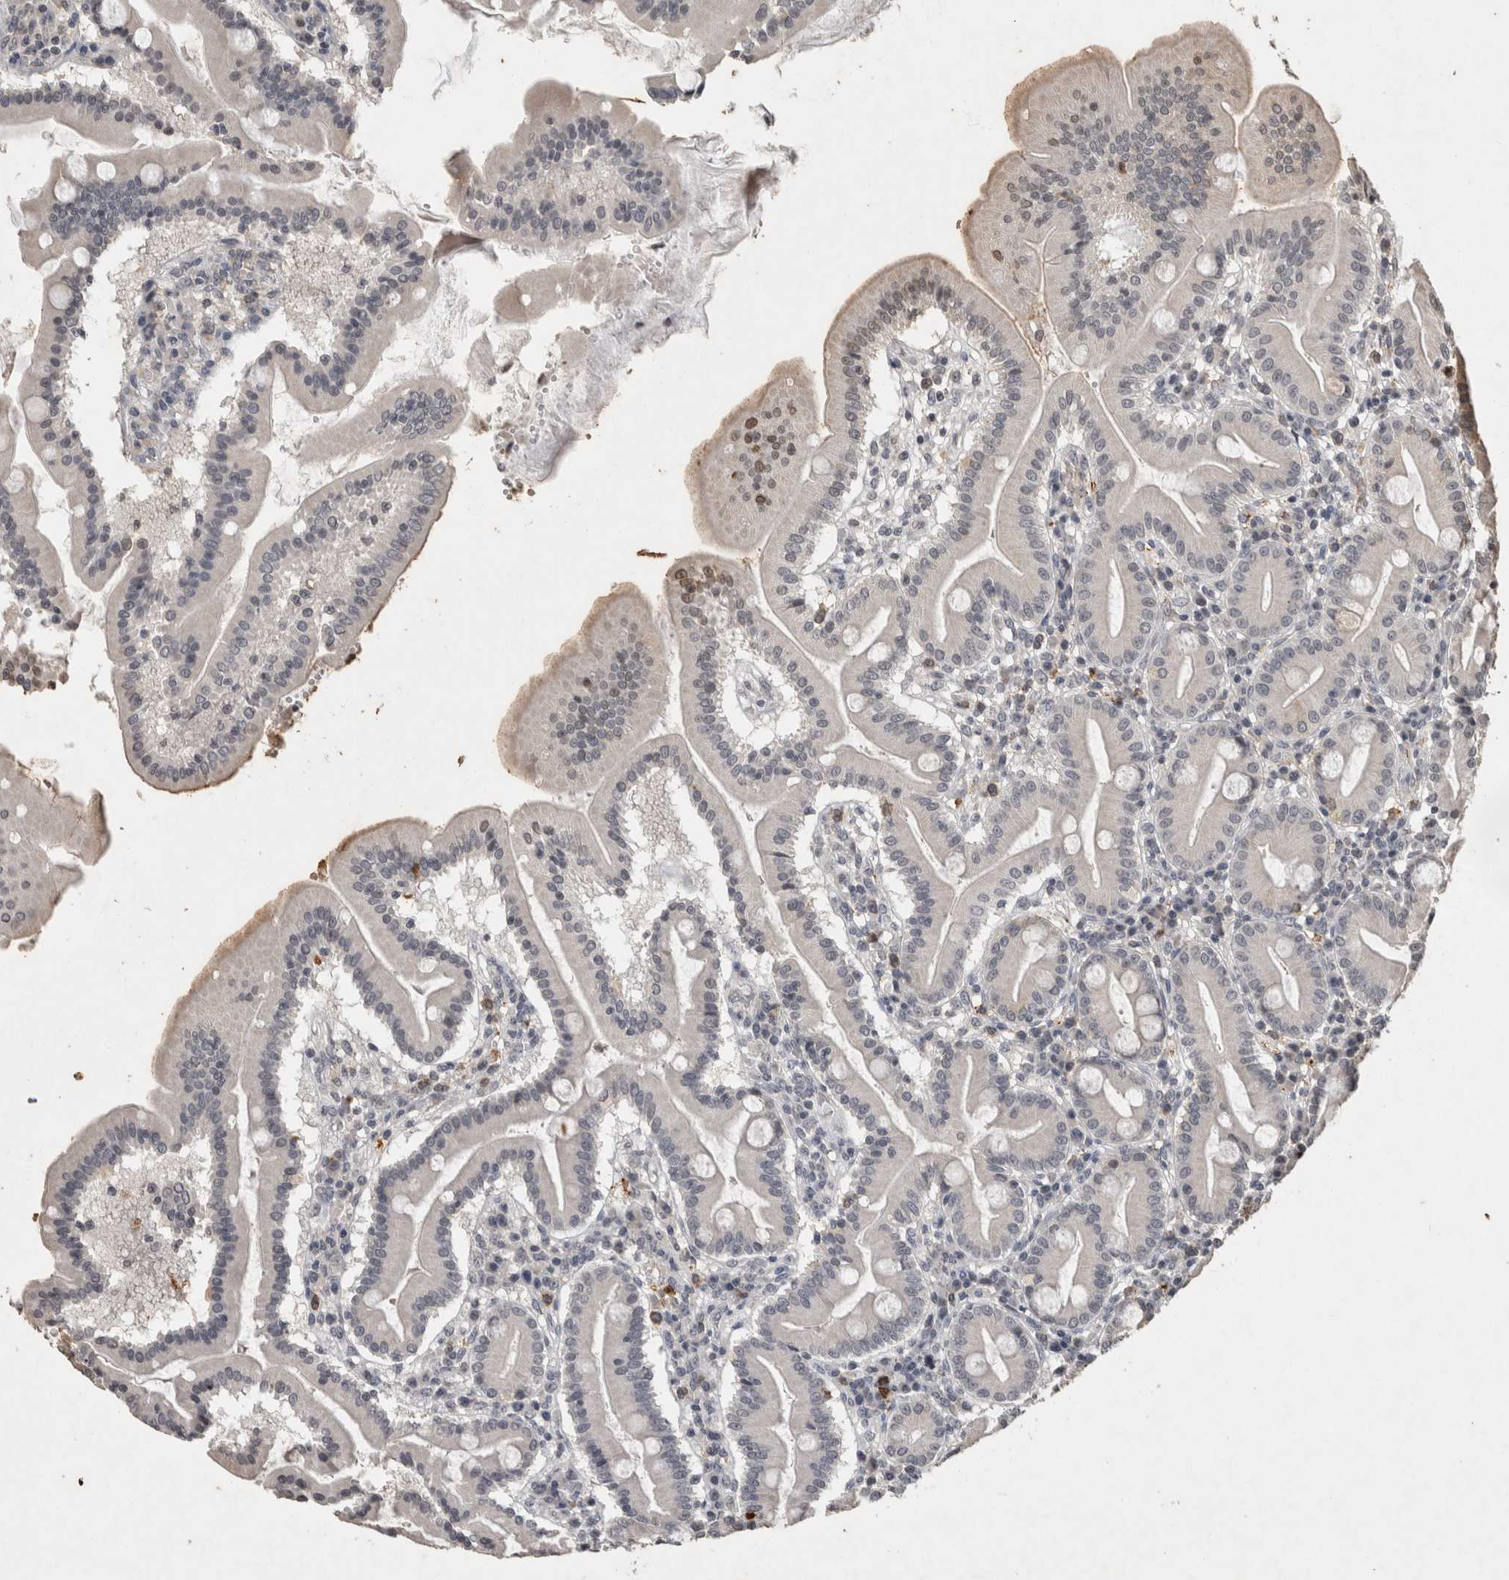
{"staining": {"intensity": "negative", "quantity": "none", "location": "none"}, "tissue": "duodenum", "cell_type": "Glandular cells", "image_type": "normal", "snomed": [{"axis": "morphology", "description": "Normal tissue, NOS"}, {"axis": "topography", "description": "Duodenum"}], "caption": "An immunohistochemistry micrograph of normal duodenum is shown. There is no staining in glandular cells of duodenum.", "gene": "HRK", "patient": {"sex": "male", "age": 50}}